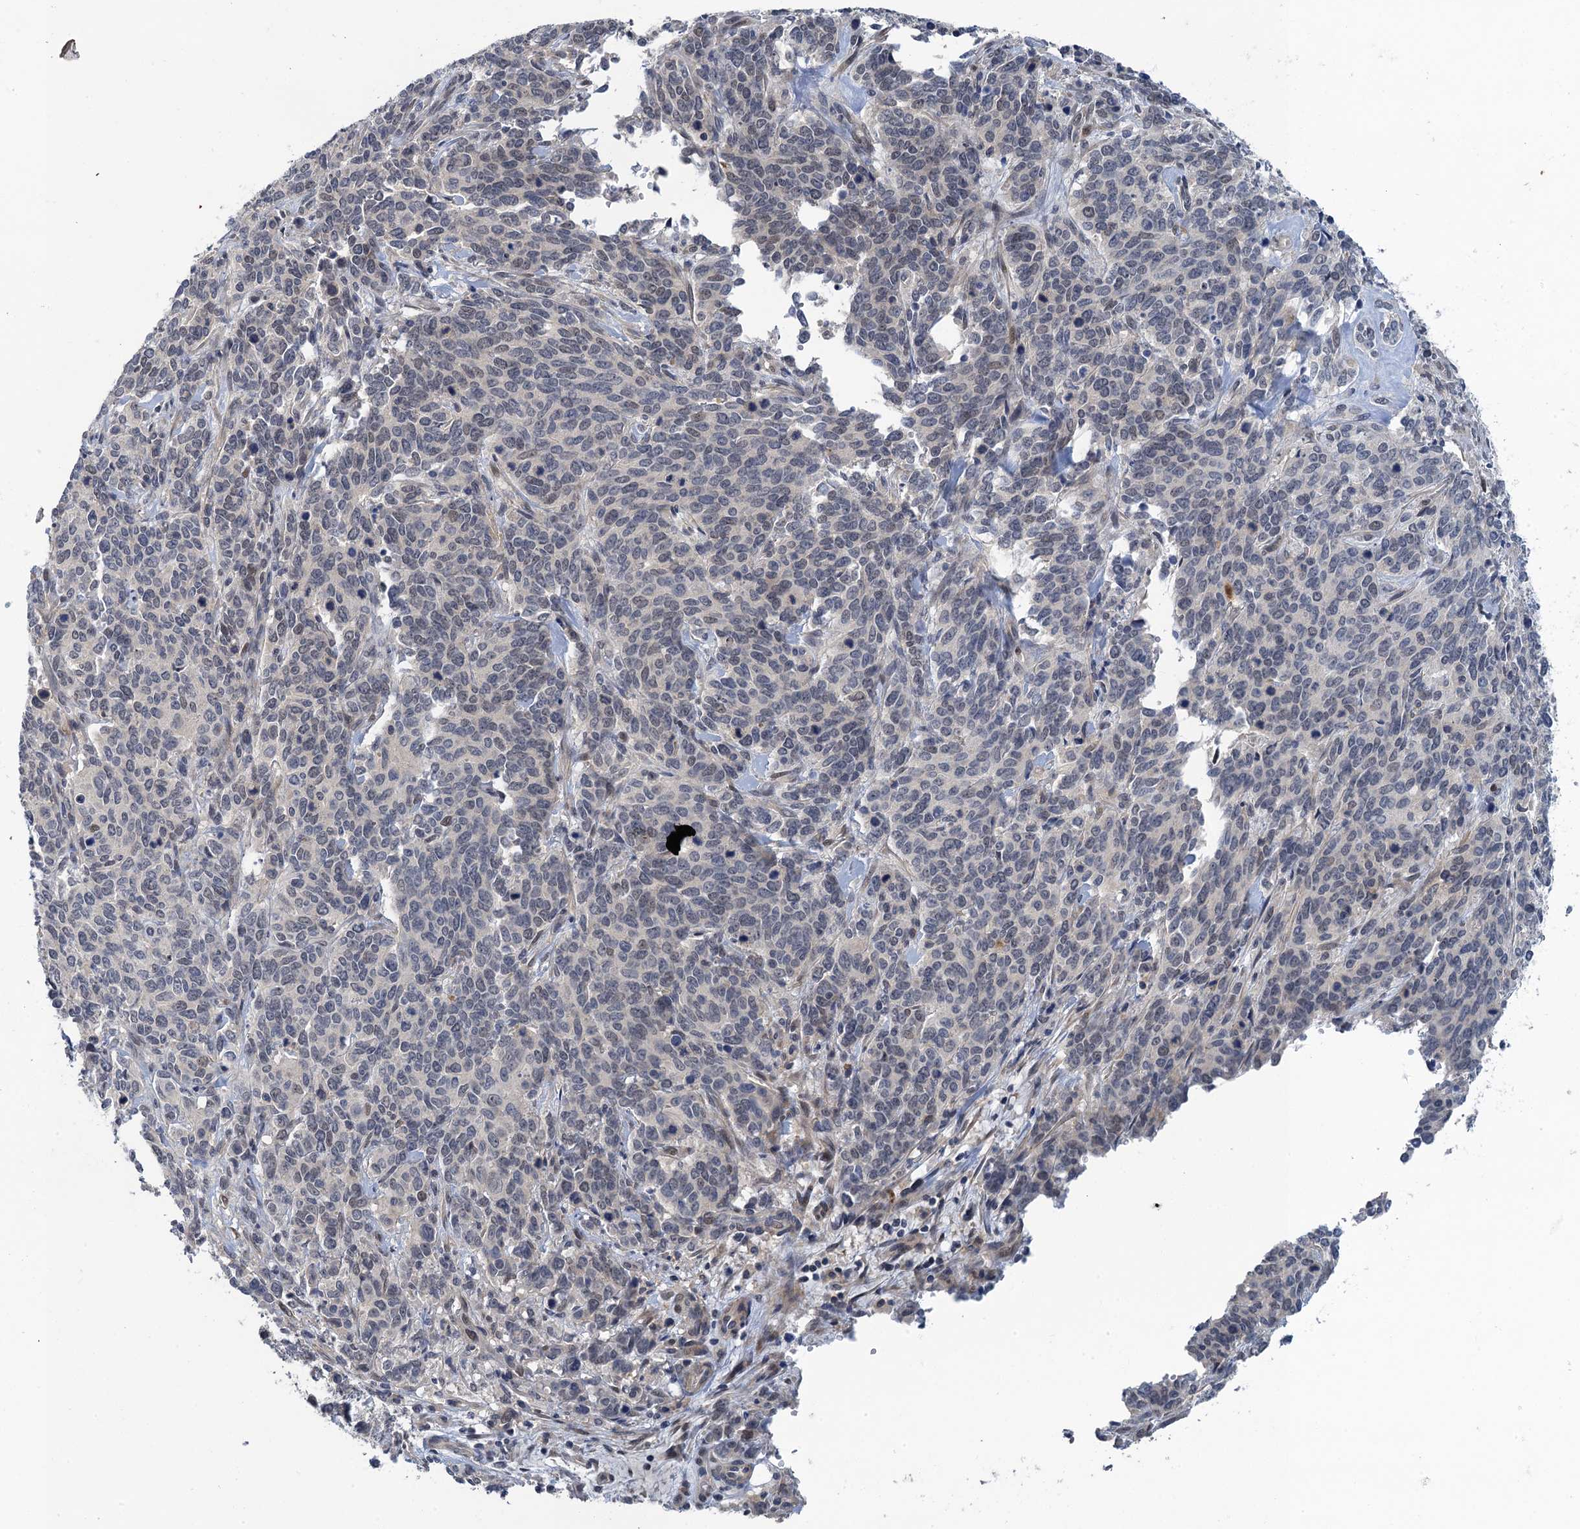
{"staining": {"intensity": "negative", "quantity": "none", "location": "none"}, "tissue": "cervical cancer", "cell_type": "Tumor cells", "image_type": "cancer", "snomed": [{"axis": "morphology", "description": "Squamous cell carcinoma, NOS"}, {"axis": "topography", "description": "Cervix"}], "caption": "High power microscopy photomicrograph of an immunohistochemistry (IHC) image of cervical cancer (squamous cell carcinoma), revealing no significant staining in tumor cells. The staining was performed using DAB (3,3'-diaminobenzidine) to visualize the protein expression in brown, while the nuclei were stained in blue with hematoxylin (Magnification: 20x).", "gene": "MRFAP1", "patient": {"sex": "female", "age": 60}}